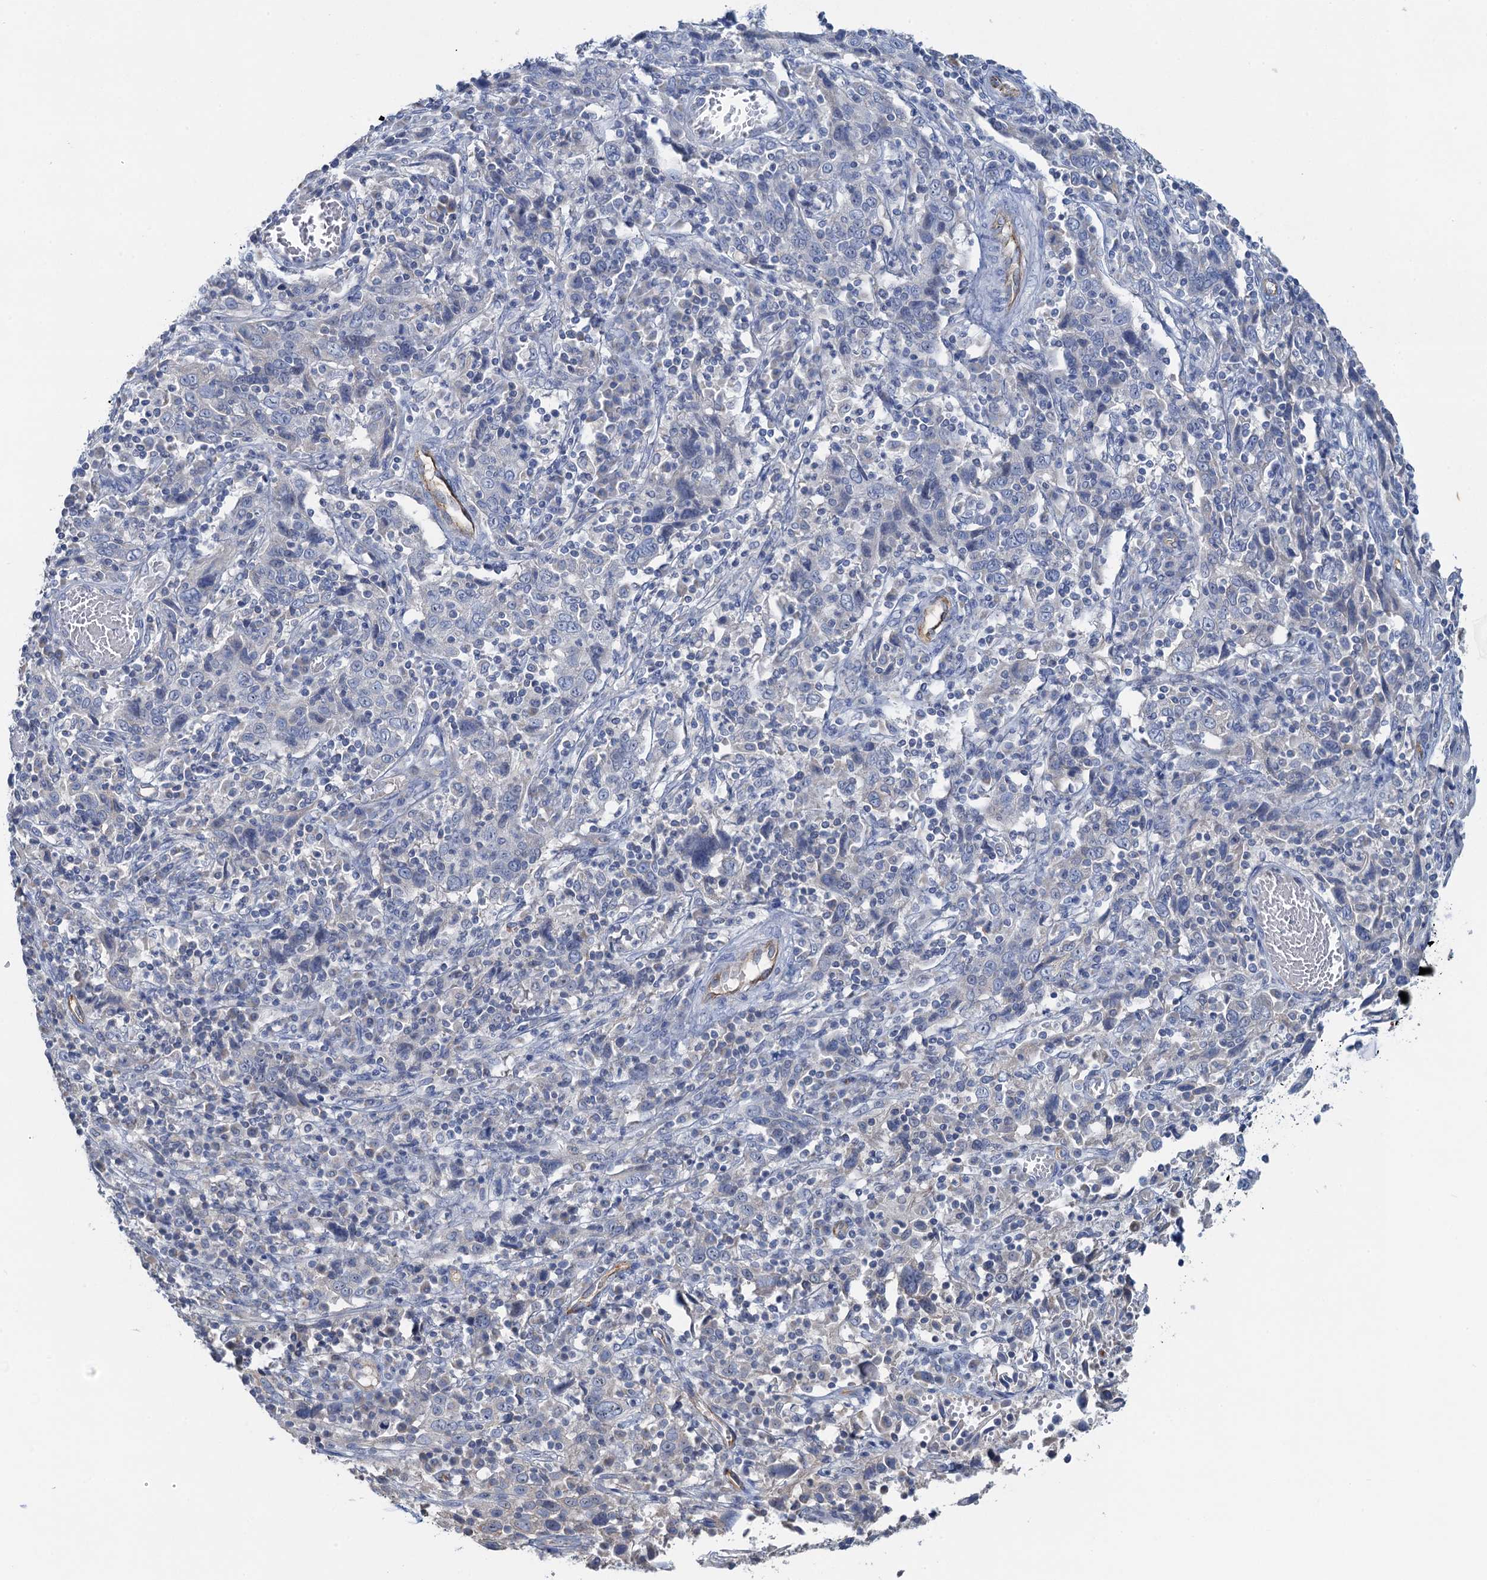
{"staining": {"intensity": "negative", "quantity": "none", "location": "none"}, "tissue": "cervical cancer", "cell_type": "Tumor cells", "image_type": "cancer", "snomed": [{"axis": "morphology", "description": "Squamous cell carcinoma, NOS"}, {"axis": "topography", "description": "Cervix"}], "caption": "Cervical cancer was stained to show a protein in brown. There is no significant positivity in tumor cells.", "gene": "PLLP", "patient": {"sex": "female", "age": 46}}